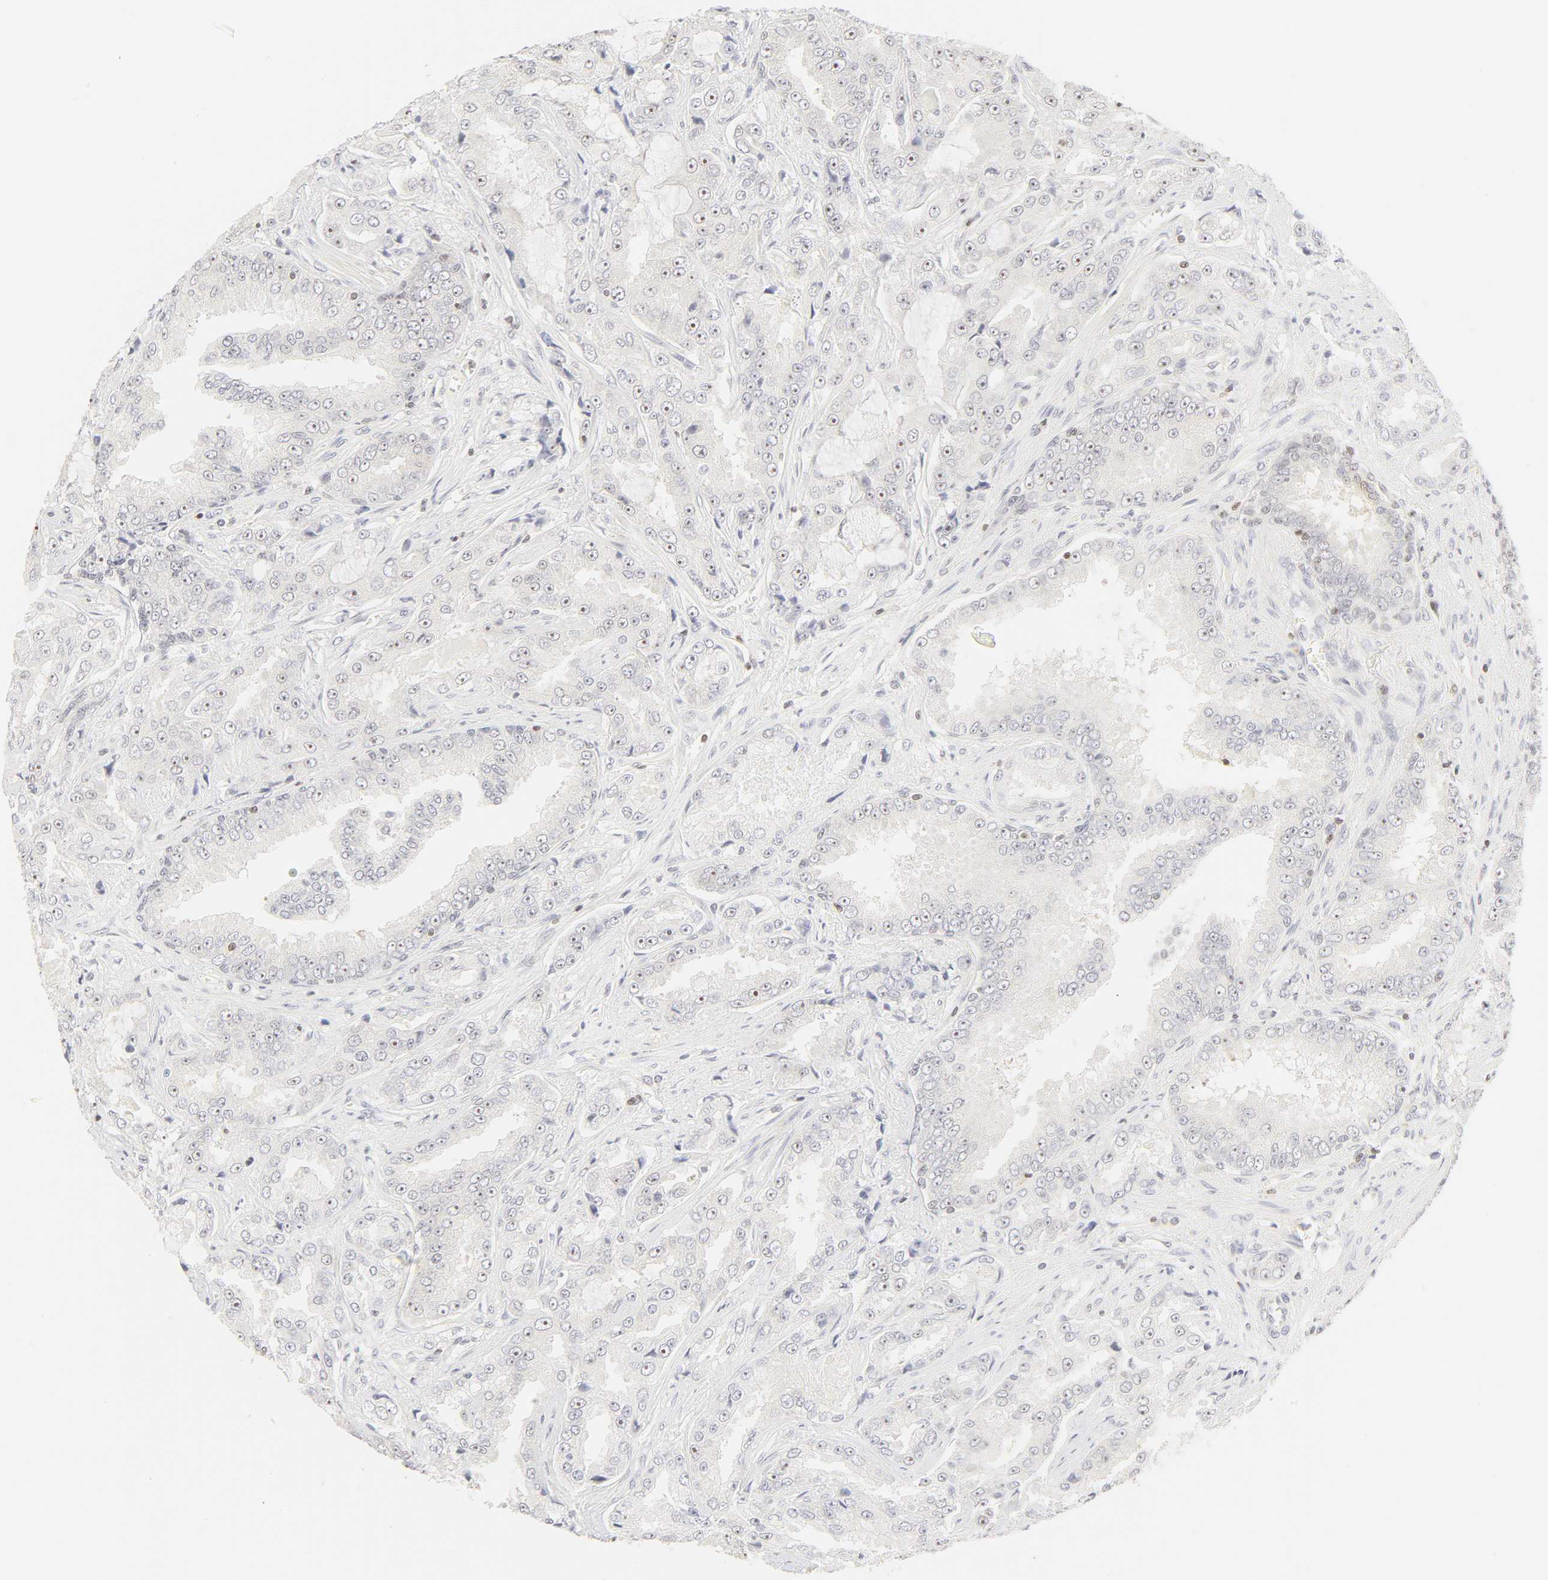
{"staining": {"intensity": "weak", "quantity": "25%-75%", "location": "nuclear"}, "tissue": "prostate cancer", "cell_type": "Tumor cells", "image_type": "cancer", "snomed": [{"axis": "morphology", "description": "Adenocarcinoma, High grade"}, {"axis": "topography", "description": "Prostate"}], "caption": "Prostate cancer (high-grade adenocarcinoma) was stained to show a protein in brown. There is low levels of weak nuclear positivity in about 25%-75% of tumor cells.", "gene": "KIF2A", "patient": {"sex": "male", "age": 73}}